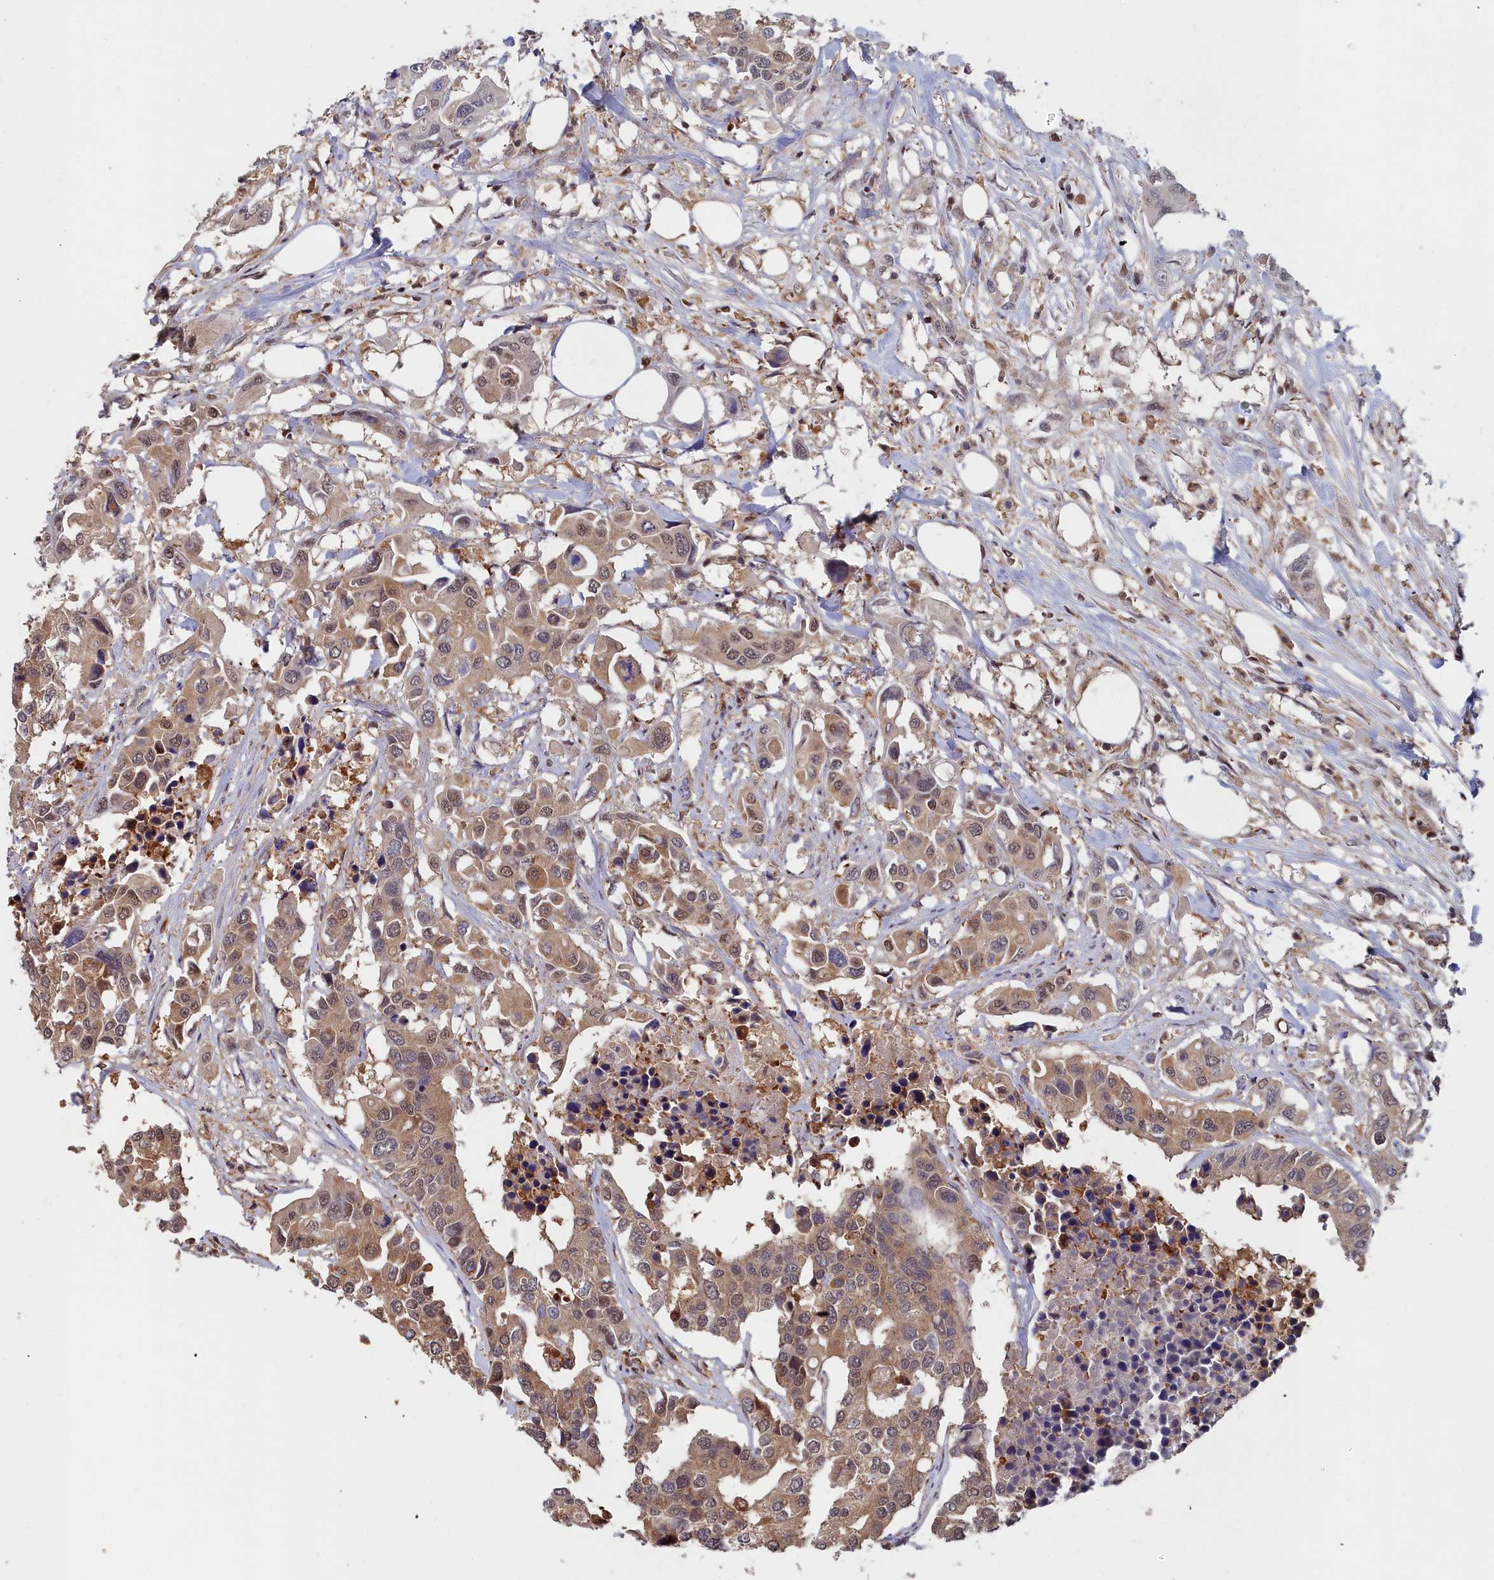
{"staining": {"intensity": "moderate", "quantity": ">75%", "location": "cytoplasmic/membranous,nuclear"}, "tissue": "colorectal cancer", "cell_type": "Tumor cells", "image_type": "cancer", "snomed": [{"axis": "morphology", "description": "Adenocarcinoma, NOS"}, {"axis": "topography", "description": "Colon"}], "caption": "Approximately >75% of tumor cells in human adenocarcinoma (colorectal) demonstrate moderate cytoplasmic/membranous and nuclear protein staining as visualized by brown immunohistochemical staining.", "gene": "GFRA2", "patient": {"sex": "male", "age": 77}}